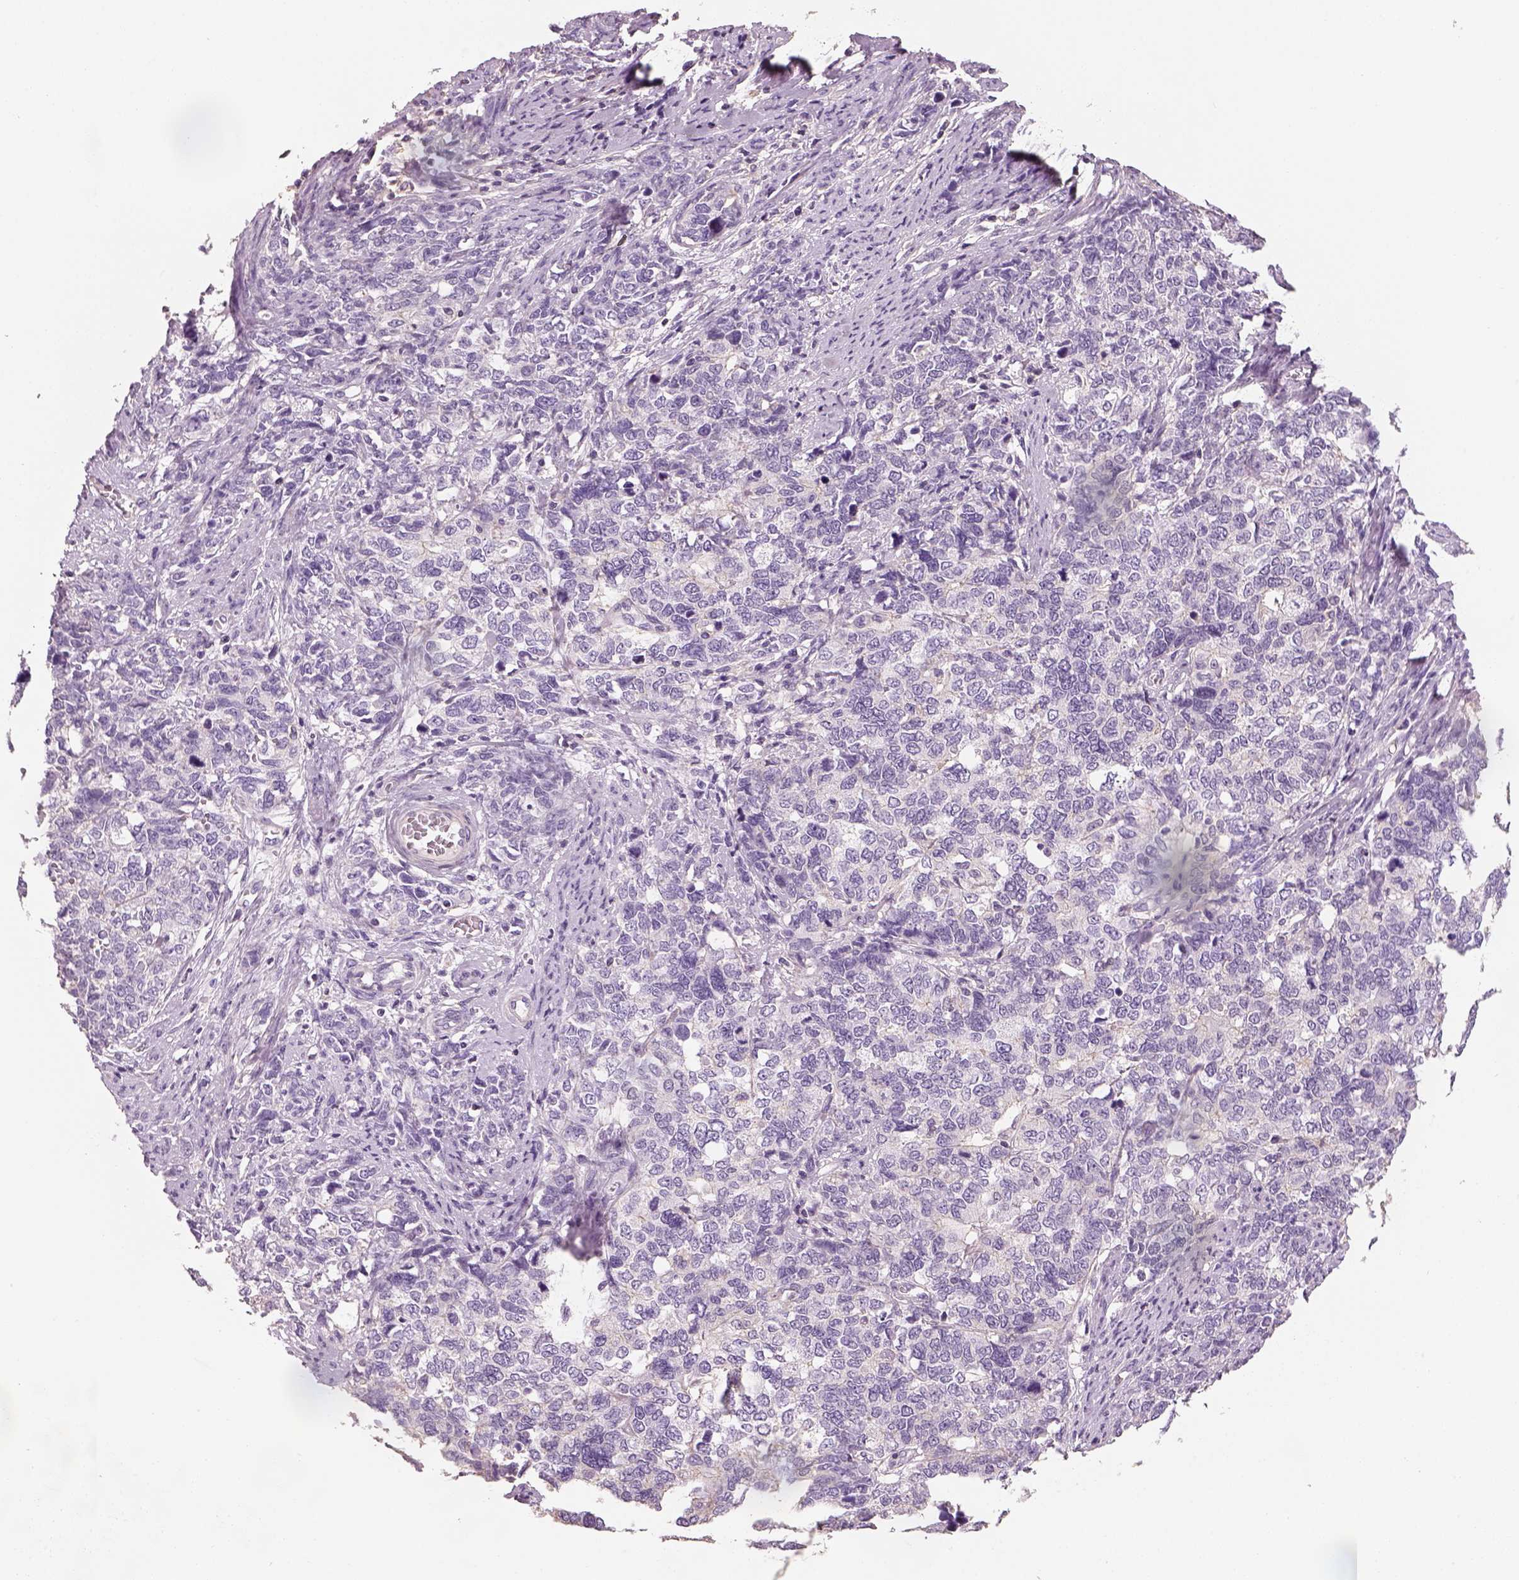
{"staining": {"intensity": "negative", "quantity": "none", "location": "none"}, "tissue": "cervical cancer", "cell_type": "Tumor cells", "image_type": "cancer", "snomed": [{"axis": "morphology", "description": "Squamous cell carcinoma, NOS"}, {"axis": "topography", "description": "Cervix"}], "caption": "Human cervical cancer stained for a protein using IHC exhibits no staining in tumor cells.", "gene": "OTUD6A", "patient": {"sex": "female", "age": 63}}